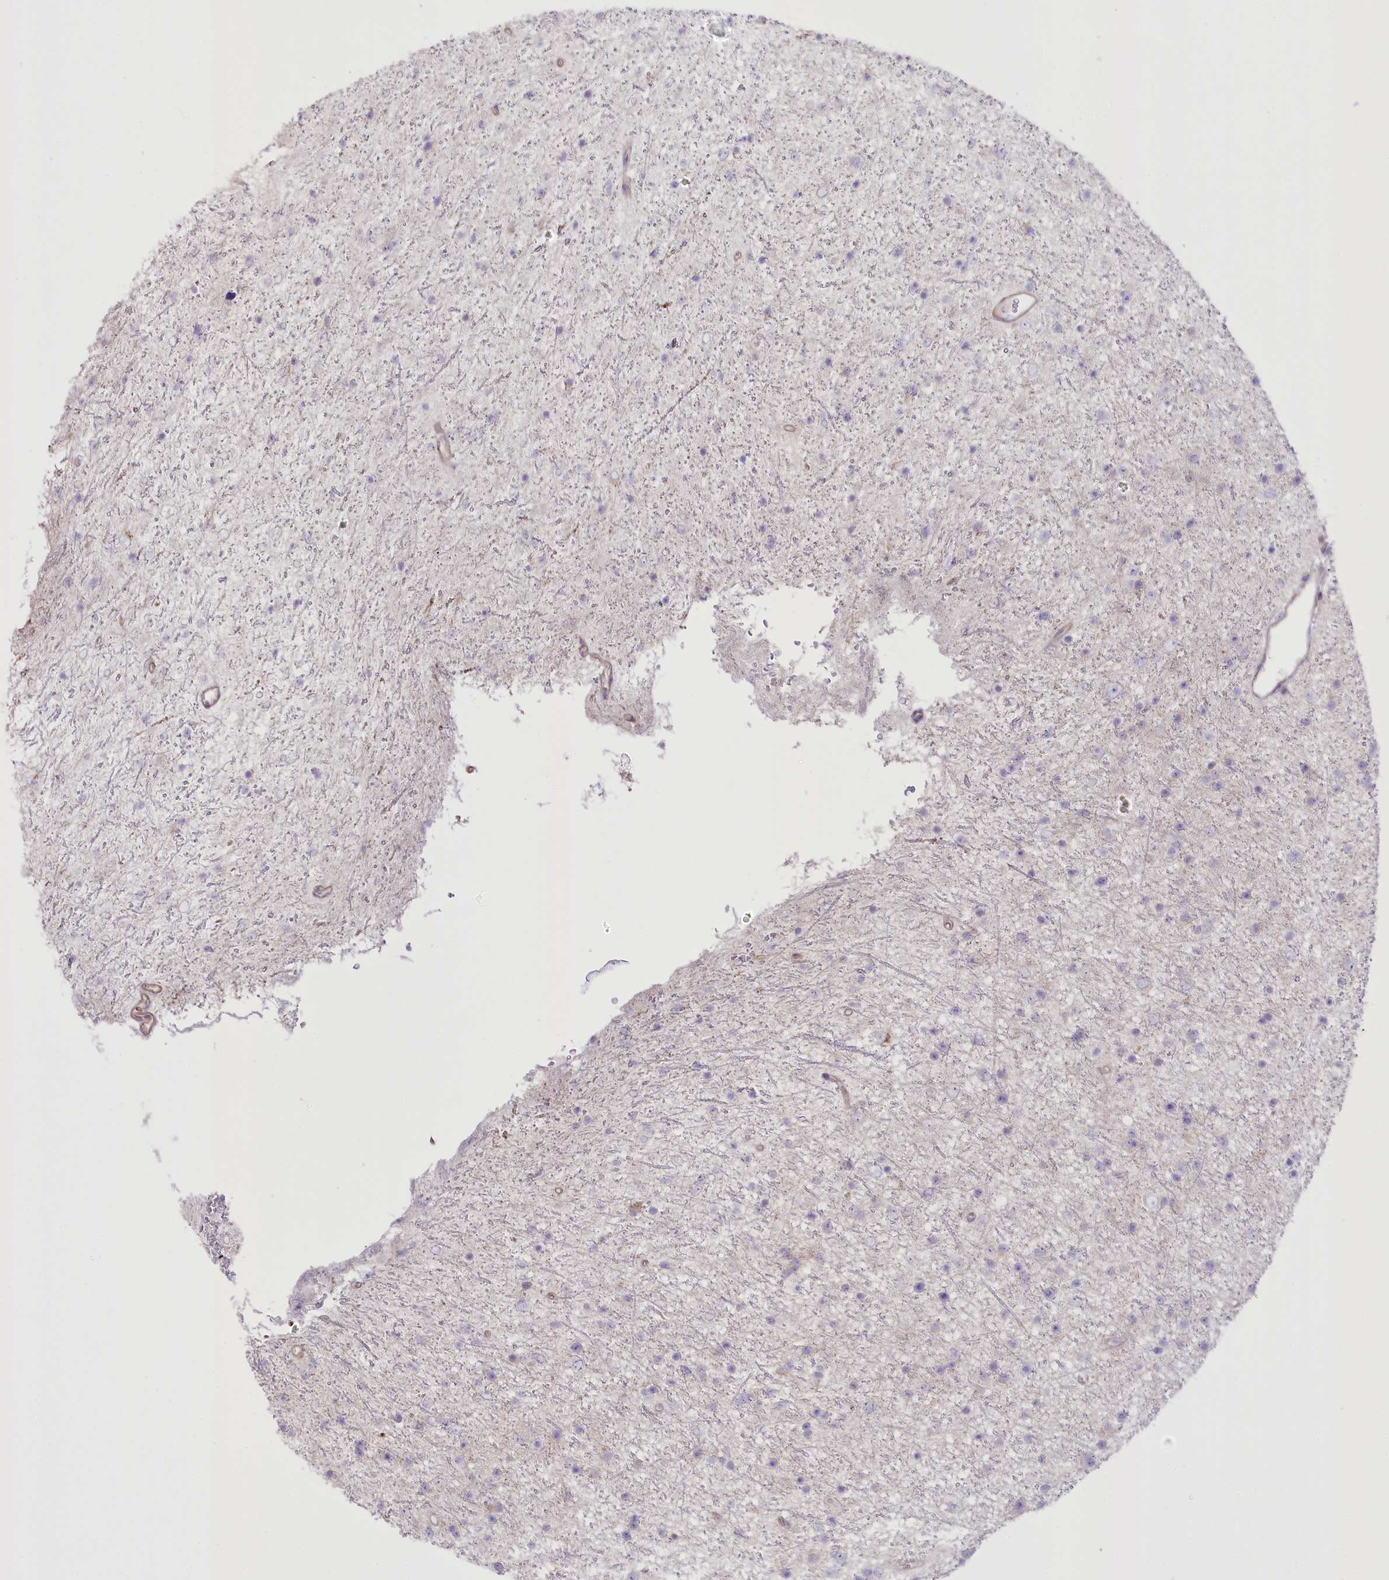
{"staining": {"intensity": "negative", "quantity": "none", "location": "none"}, "tissue": "glioma", "cell_type": "Tumor cells", "image_type": "cancer", "snomed": [{"axis": "morphology", "description": "Glioma, malignant, Low grade"}, {"axis": "topography", "description": "Cerebral cortex"}], "caption": "Image shows no protein expression in tumor cells of glioma tissue.", "gene": "FAM216A", "patient": {"sex": "female", "age": 39}}